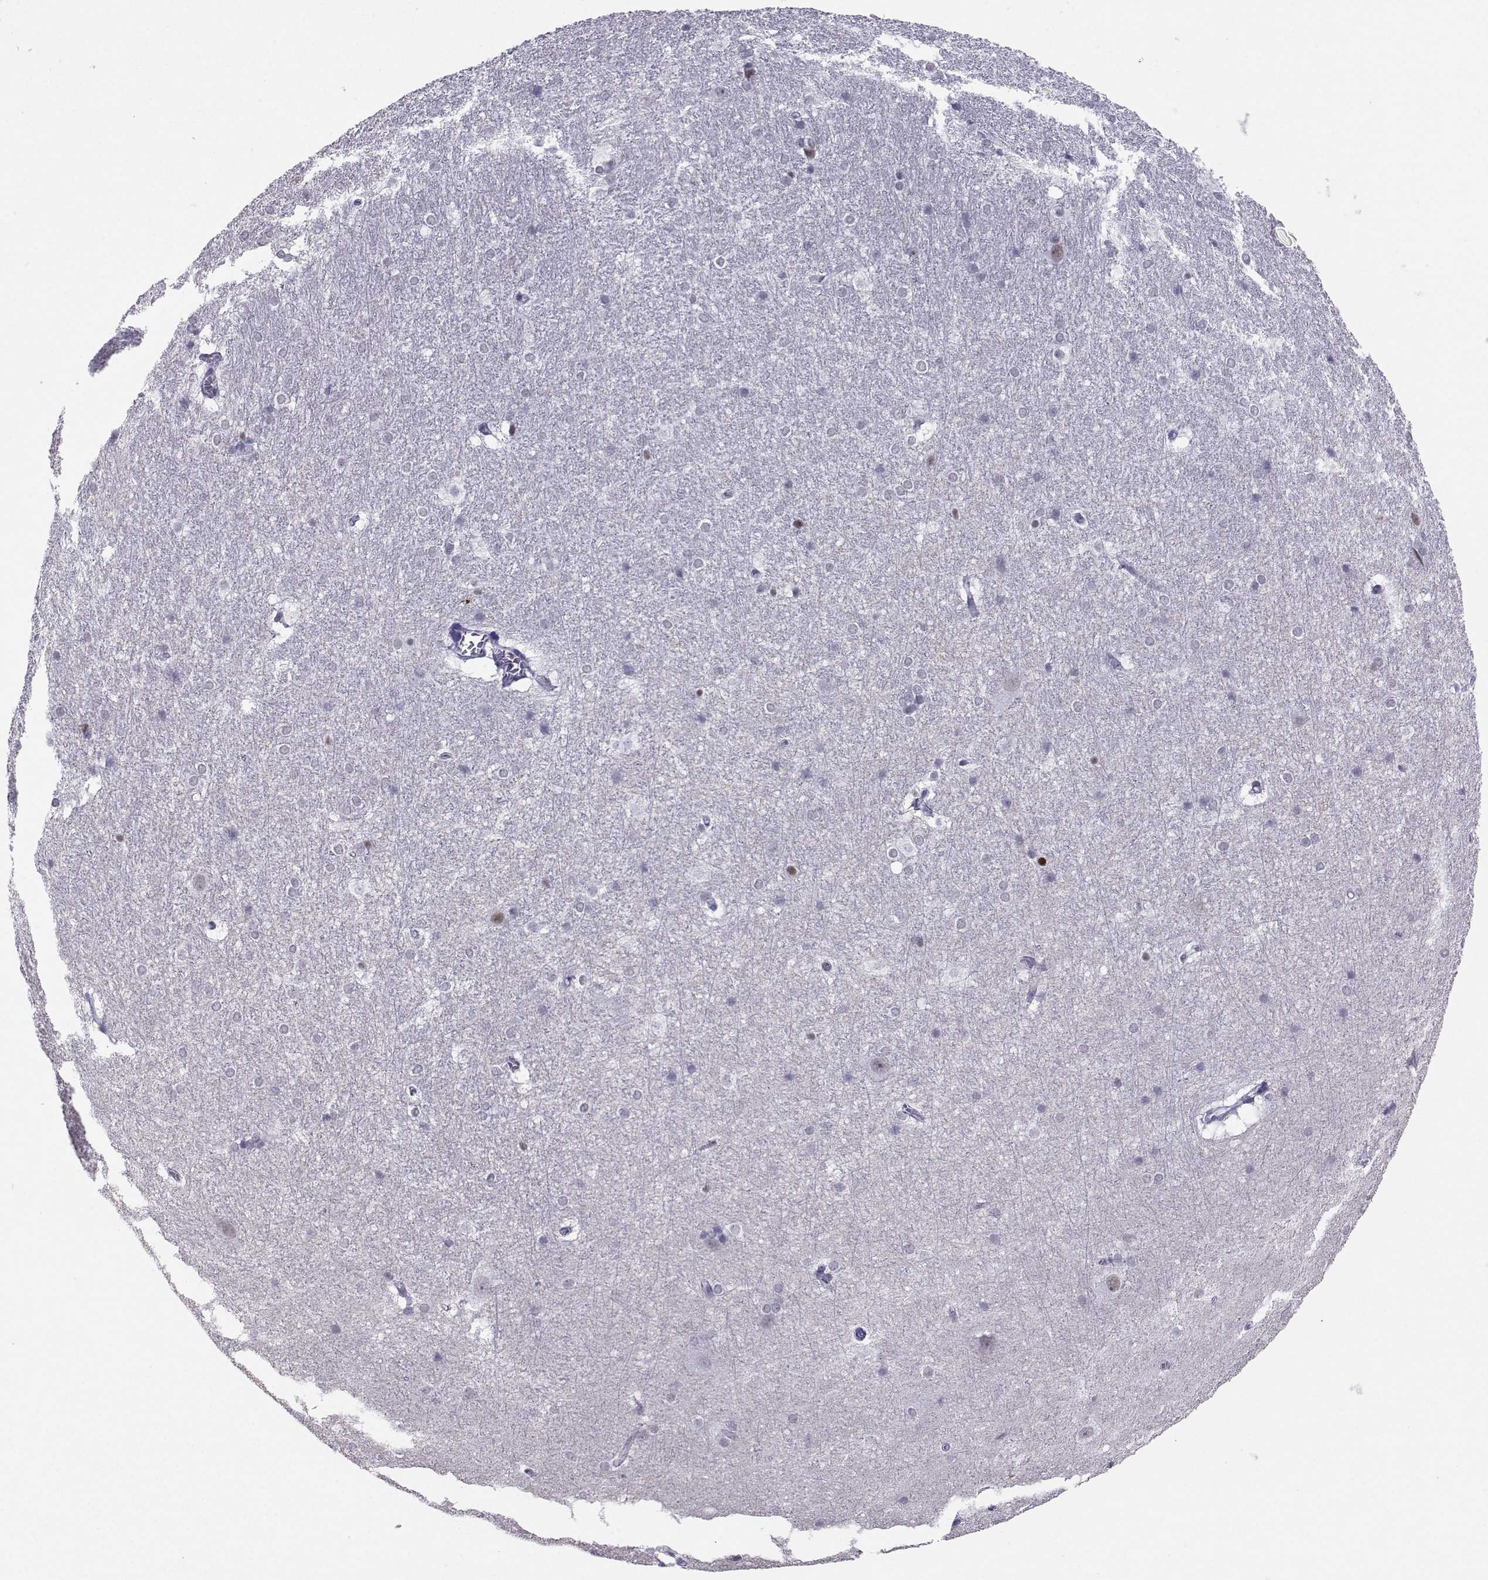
{"staining": {"intensity": "negative", "quantity": "none", "location": "none"}, "tissue": "hippocampus", "cell_type": "Glial cells", "image_type": "normal", "snomed": [{"axis": "morphology", "description": "Normal tissue, NOS"}, {"axis": "topography", "description": "Cerebral cortex"}, {"axis": "topography", "description": "Hippocampus"}], "caption": "Immunohistochemistry (IHC) image of unremarkable hippocampus: hippocampus stained with DAB displays no significant protein positivity in glial cells.", "gene": "LORICRIN", "patient": {"sex": "female", "age": 19}}